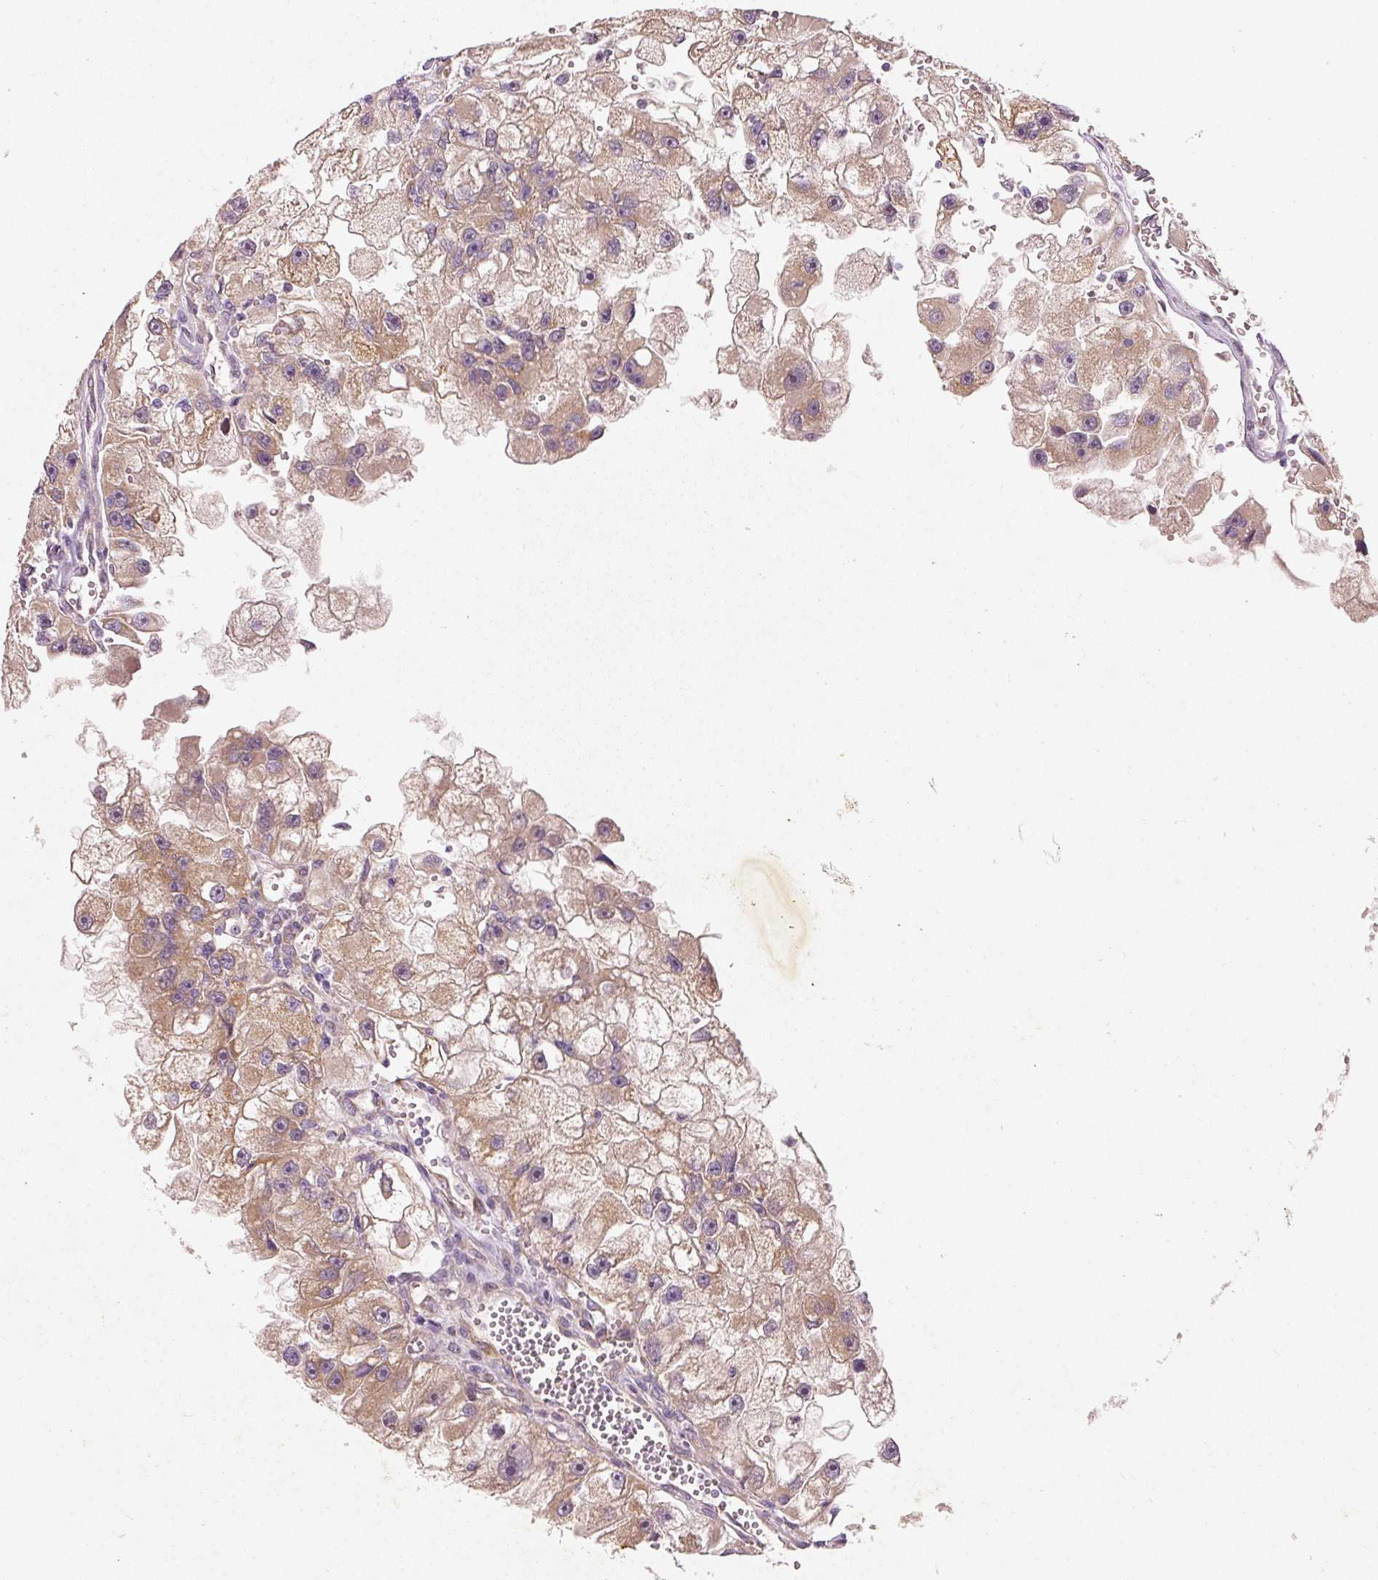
{"staining": {"intensity": "moderate", "quantity": "<25%", "location": "cytoplasmic/membranous"}, "tissue": "renal cancer", "cell_type": "Tumor cells", "image_type": "cancer", "snomed": [{"axis": "morphology", "description": "Adenocarcinoma, NOS"}, {"axis": "topography", "description": "Kidney"}], "caption": "Immunohistochemistry (IHC) (DAB (3,3'-diaminobenzidine)) staining of renal adenocarcinoma shows moderate cytoplasmic/membranous protein expression in about <25% of tumor cells.", "gene": "RGL2", "patient": {"sex": "male", "age": 63}}